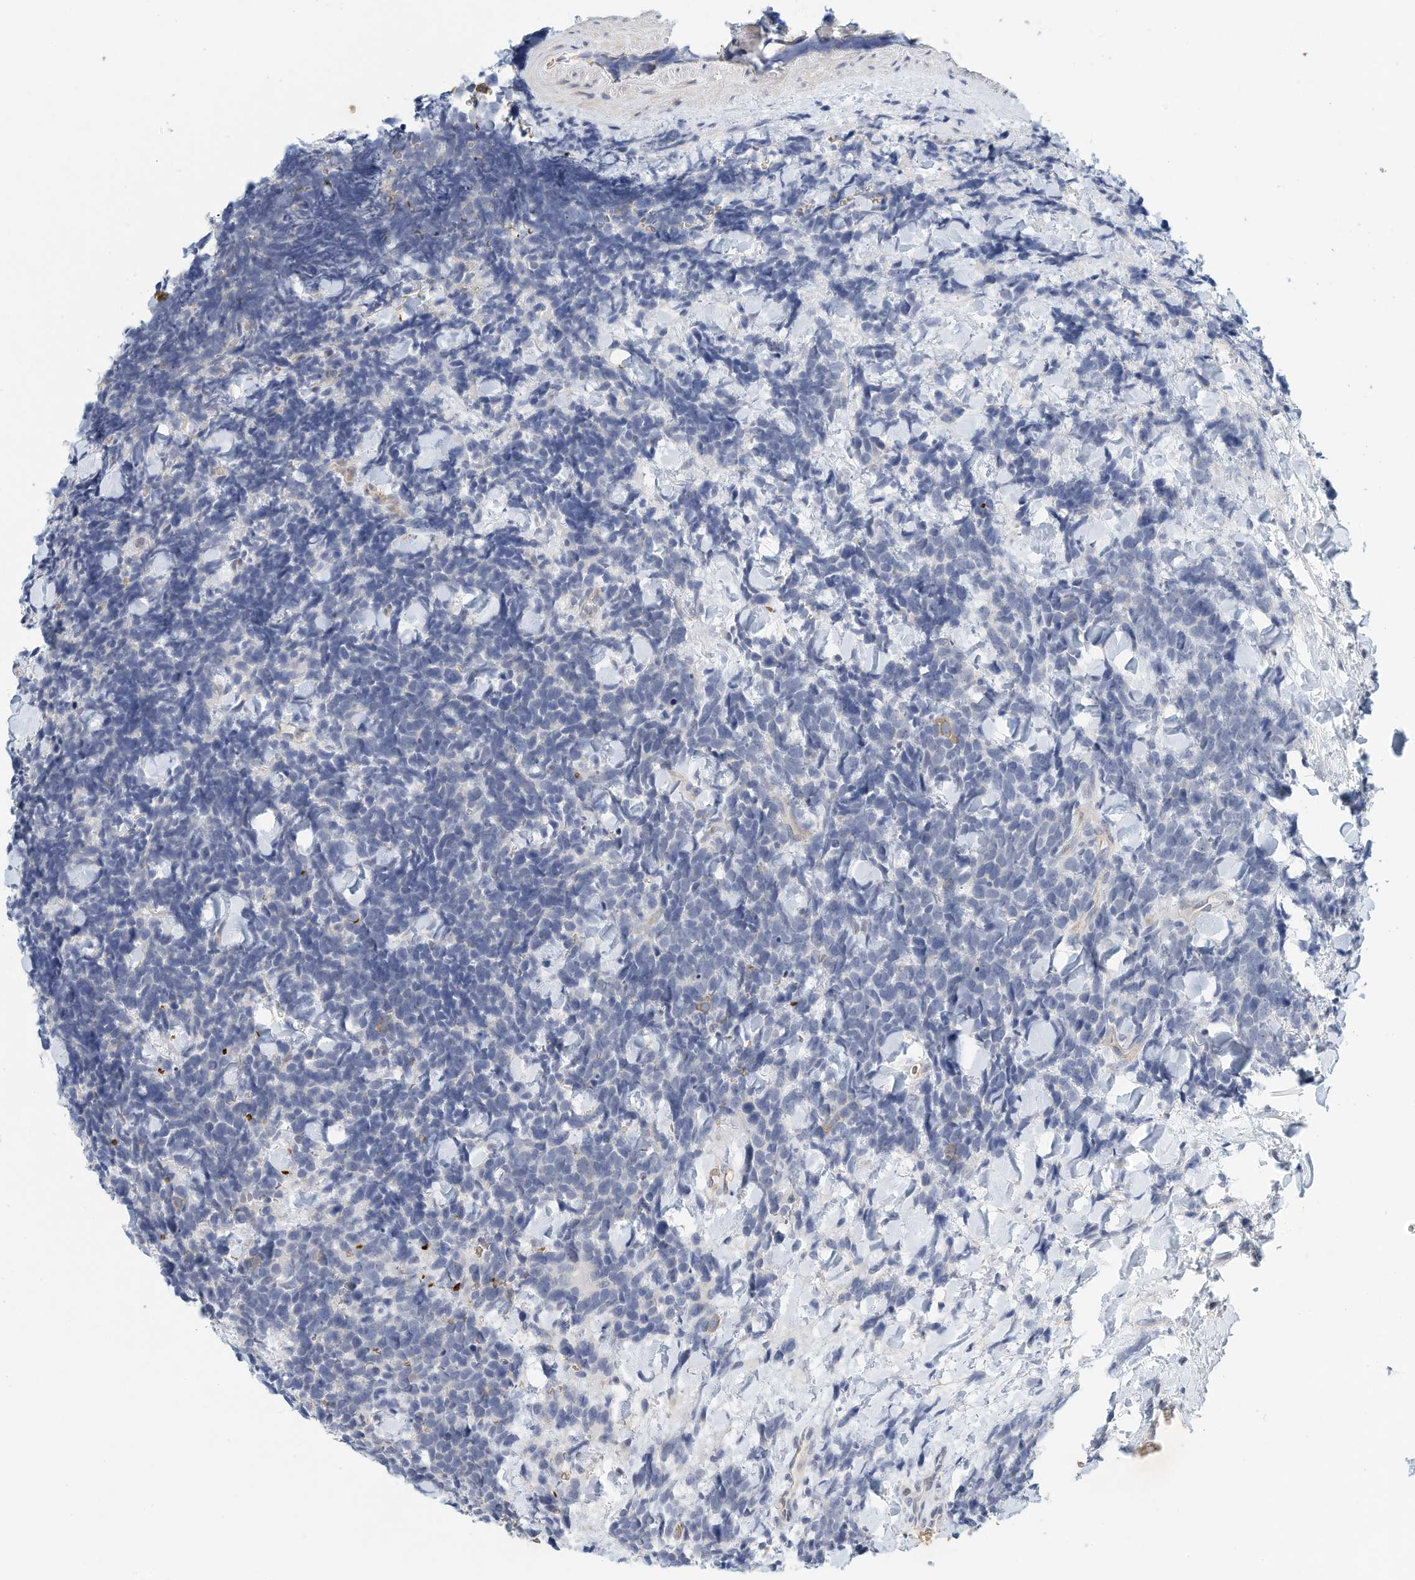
{"staining": {"intensity": "negative", "quantity": "none", "location": "none"}, "tissue": "urothelial cancer", "cell_type": "Tumor cells", "image_type": "cancer", "snomed": [{"axis": "morphology", "description": "Urothelial carcinoma, High grade"}, {"axis": "topography", "description": "Urinary bladder"}], "caption": "The immunohistochemistry micrograph has no significant staining in tumor cells of urothelial cancer tissue. (Stains: DAB IHC with hematoxylin counter stain, Microscopy: brightfield microscopy at high magnification).", "gene": "RCAN3", "patient": {"sex": "female", "age": 82}}